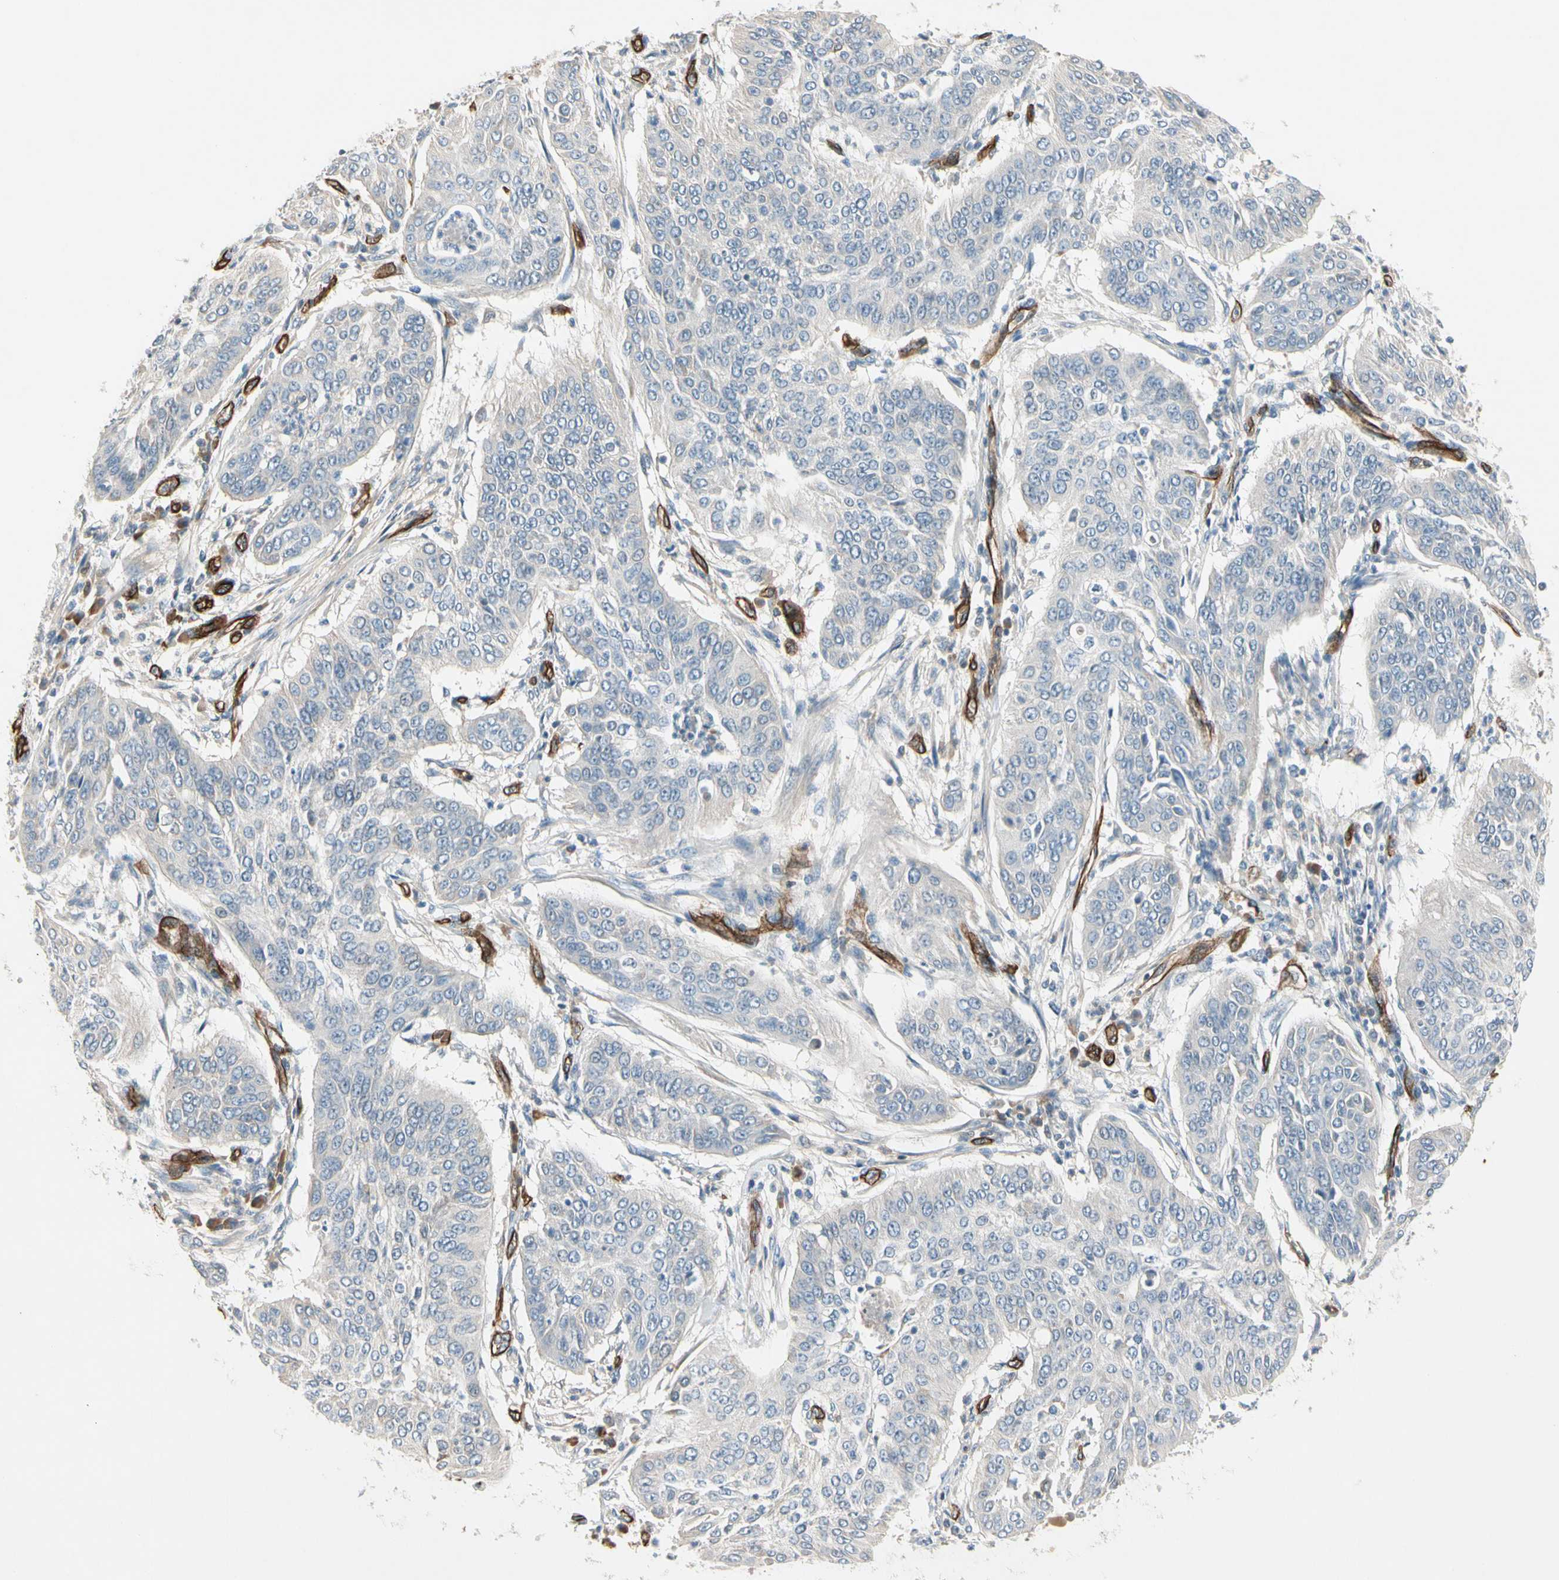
{"staining": {"intensity": "negative", "quantity": "none", "location": "none"}, "tissue": "cervical cancer", "cell_type": "Tumor cells", "image_type": "cancer", "snomed": [{"axis": "morphology", "description": "Normal tissue, NOS"}, {"axis": "morphology", "description": "Squamous cell carcinoma, NOS"}, {"axis": "topography", "description": "Cervix"}], "caption": "This is an IHC photomicrograph of cervical cancer. There is no staining in tumor cells.", "gene": "CD93", "patient": {"sex": "female", "age": 39}}